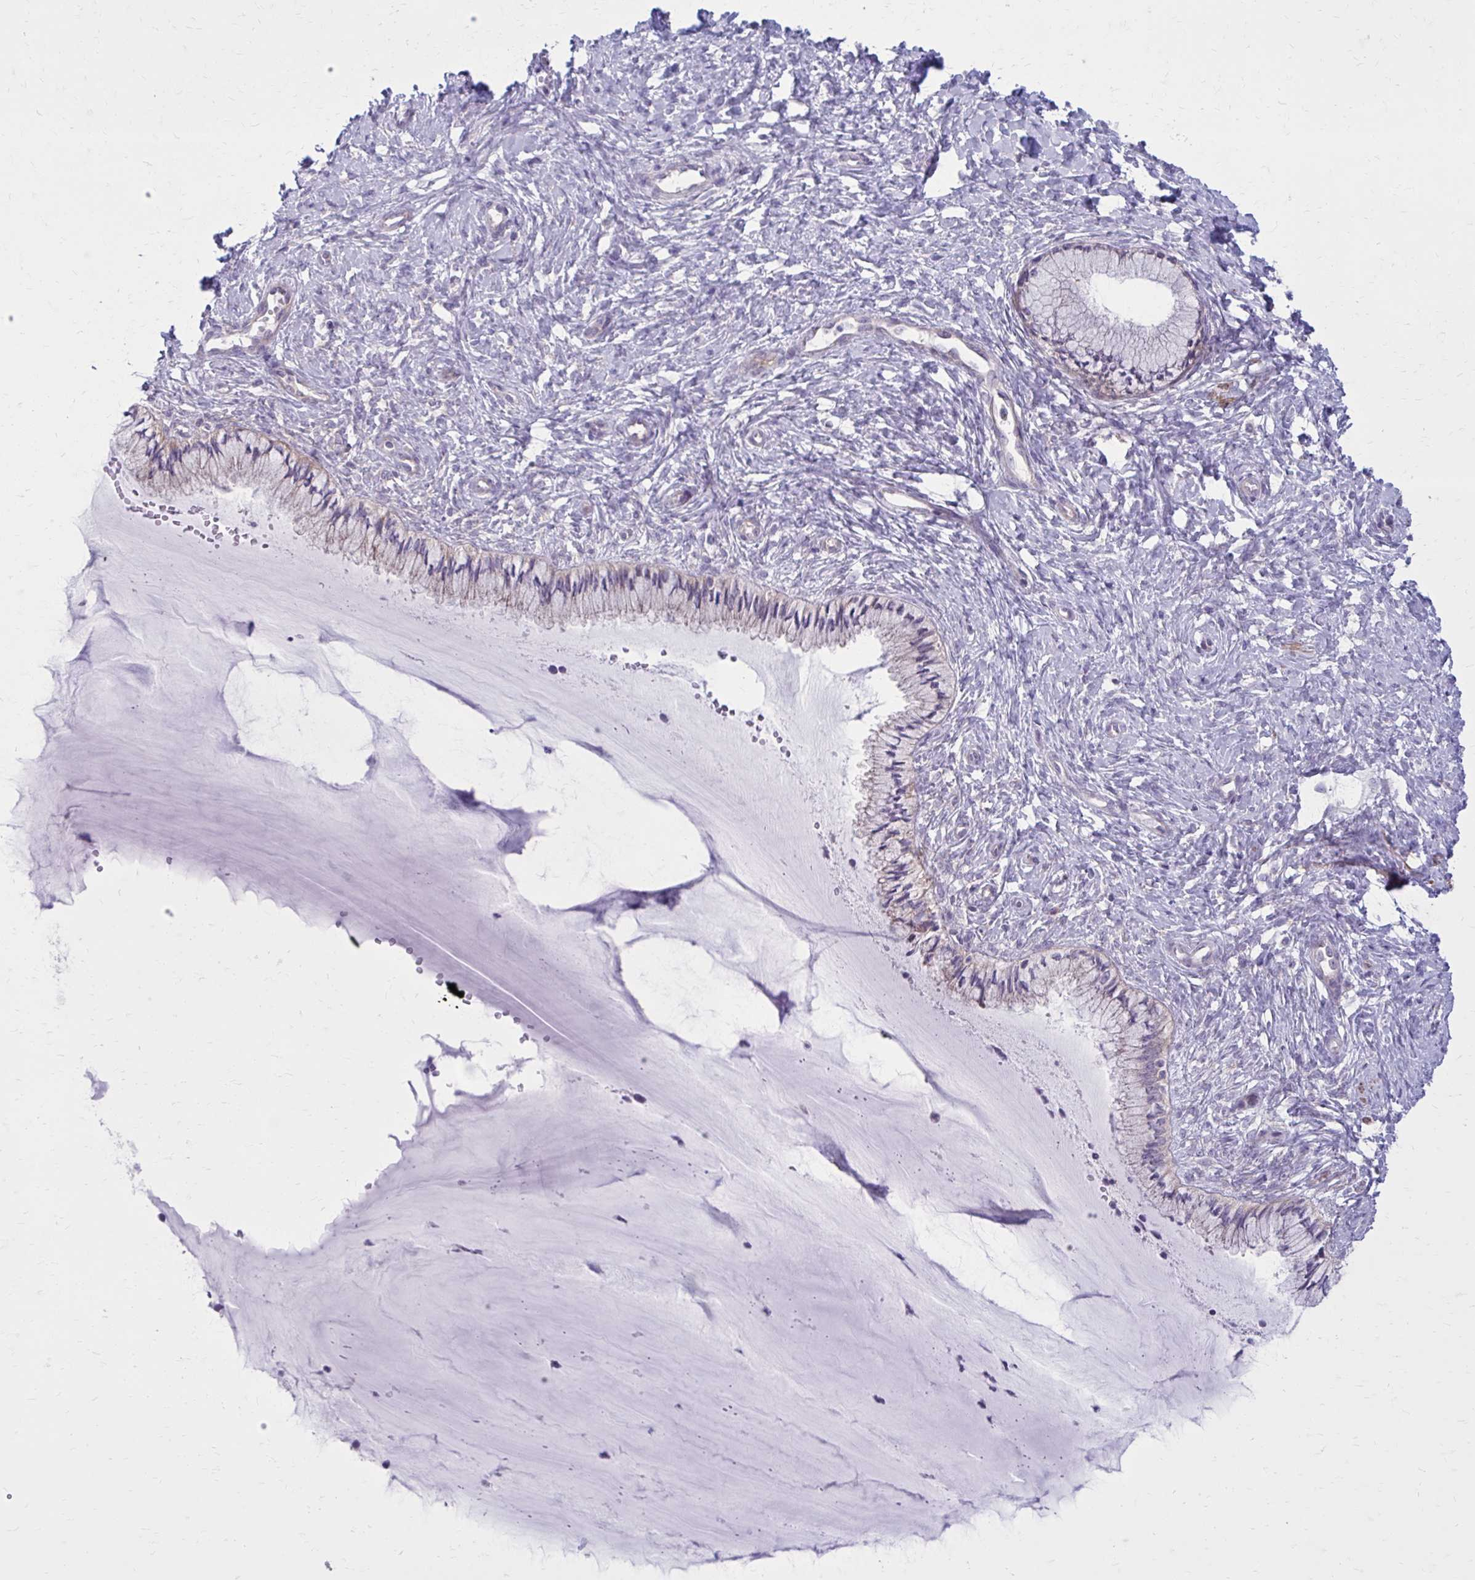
{"staining": {"intensity": "weak", "quantity": "<25%", "location": "cytoplasmic/membranous"}, "tissue": "cervix", "cell_type": "Glandular cells", "image_type": "normal", "snomed": [{"axis": "morphology", "description": "Normal tissue, NOS"}, {"axis": "topography", "description": "Cervix"}], "caption": "Immunohistochemistry (IHC) micrograph of unremarkable human cervix stained for a protein (brown), which demonstrates no positivity in glandular cells.", "gene": "GIGYF2", "patient": {"sex": "female", "age": 37}}